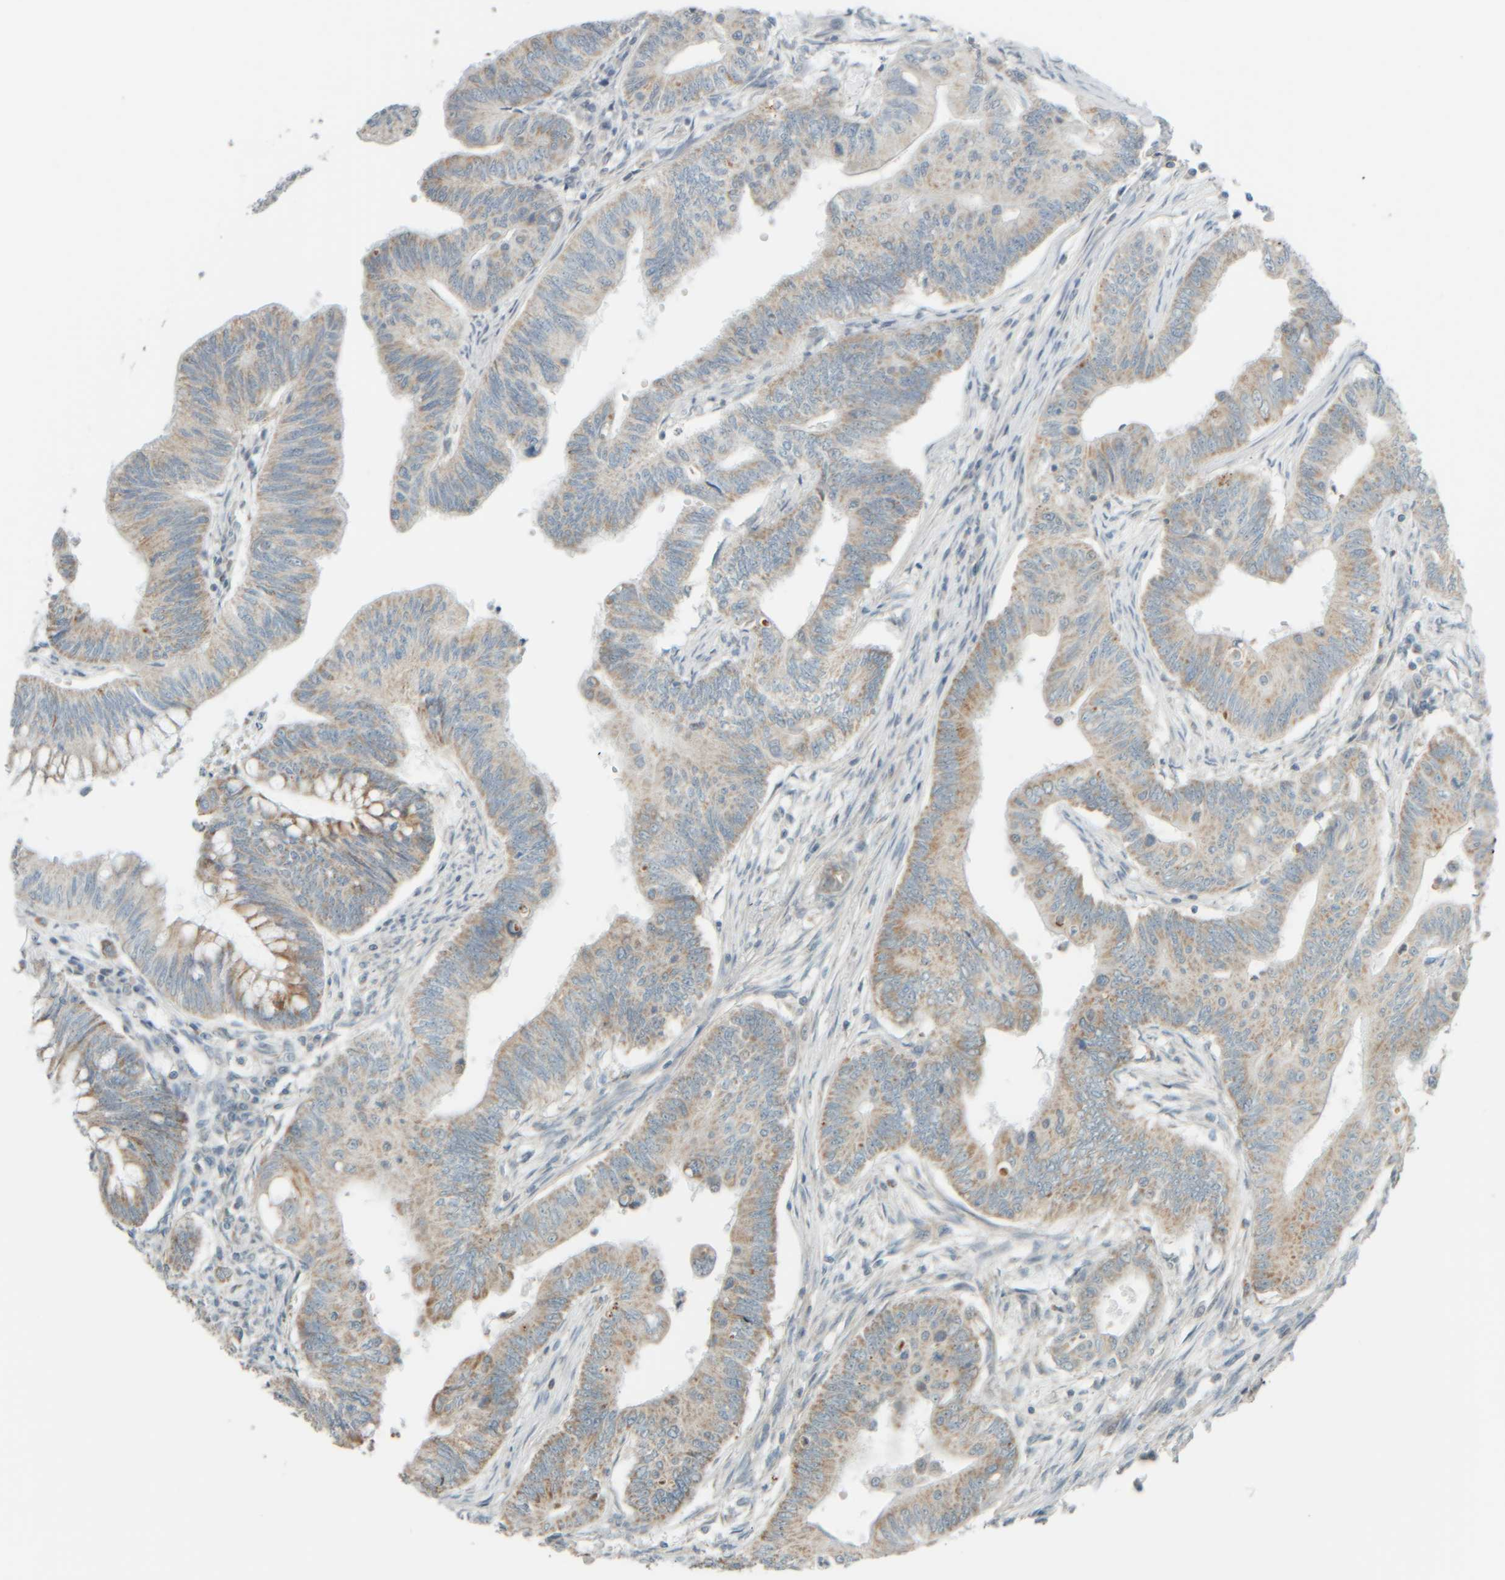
{"staining": {"intensity": "weak", "quantity": ">75%", "location": "cytoplasmic/membranous"}, "tissue": "colorectal cancer", "cell_type": "Tumor cells", "image_type": "cancer", "snomed": [{"axis": "morphology", "description": "Adenoma, NOS"}, {"axis": "morphology", "description": "Adenocarcinoma, NOS"}, {"axis": "topography", "description": "Colon"}], "caption": "Protein expression analysis of colorectal cancer (adenocarcinoma) exhibits weak cytoplasmic/membranous positivity in about >75% of tumor cells.", "gene": "PTGES3L-AARSD1", "patient": {"sex": "male", "age": 79}}